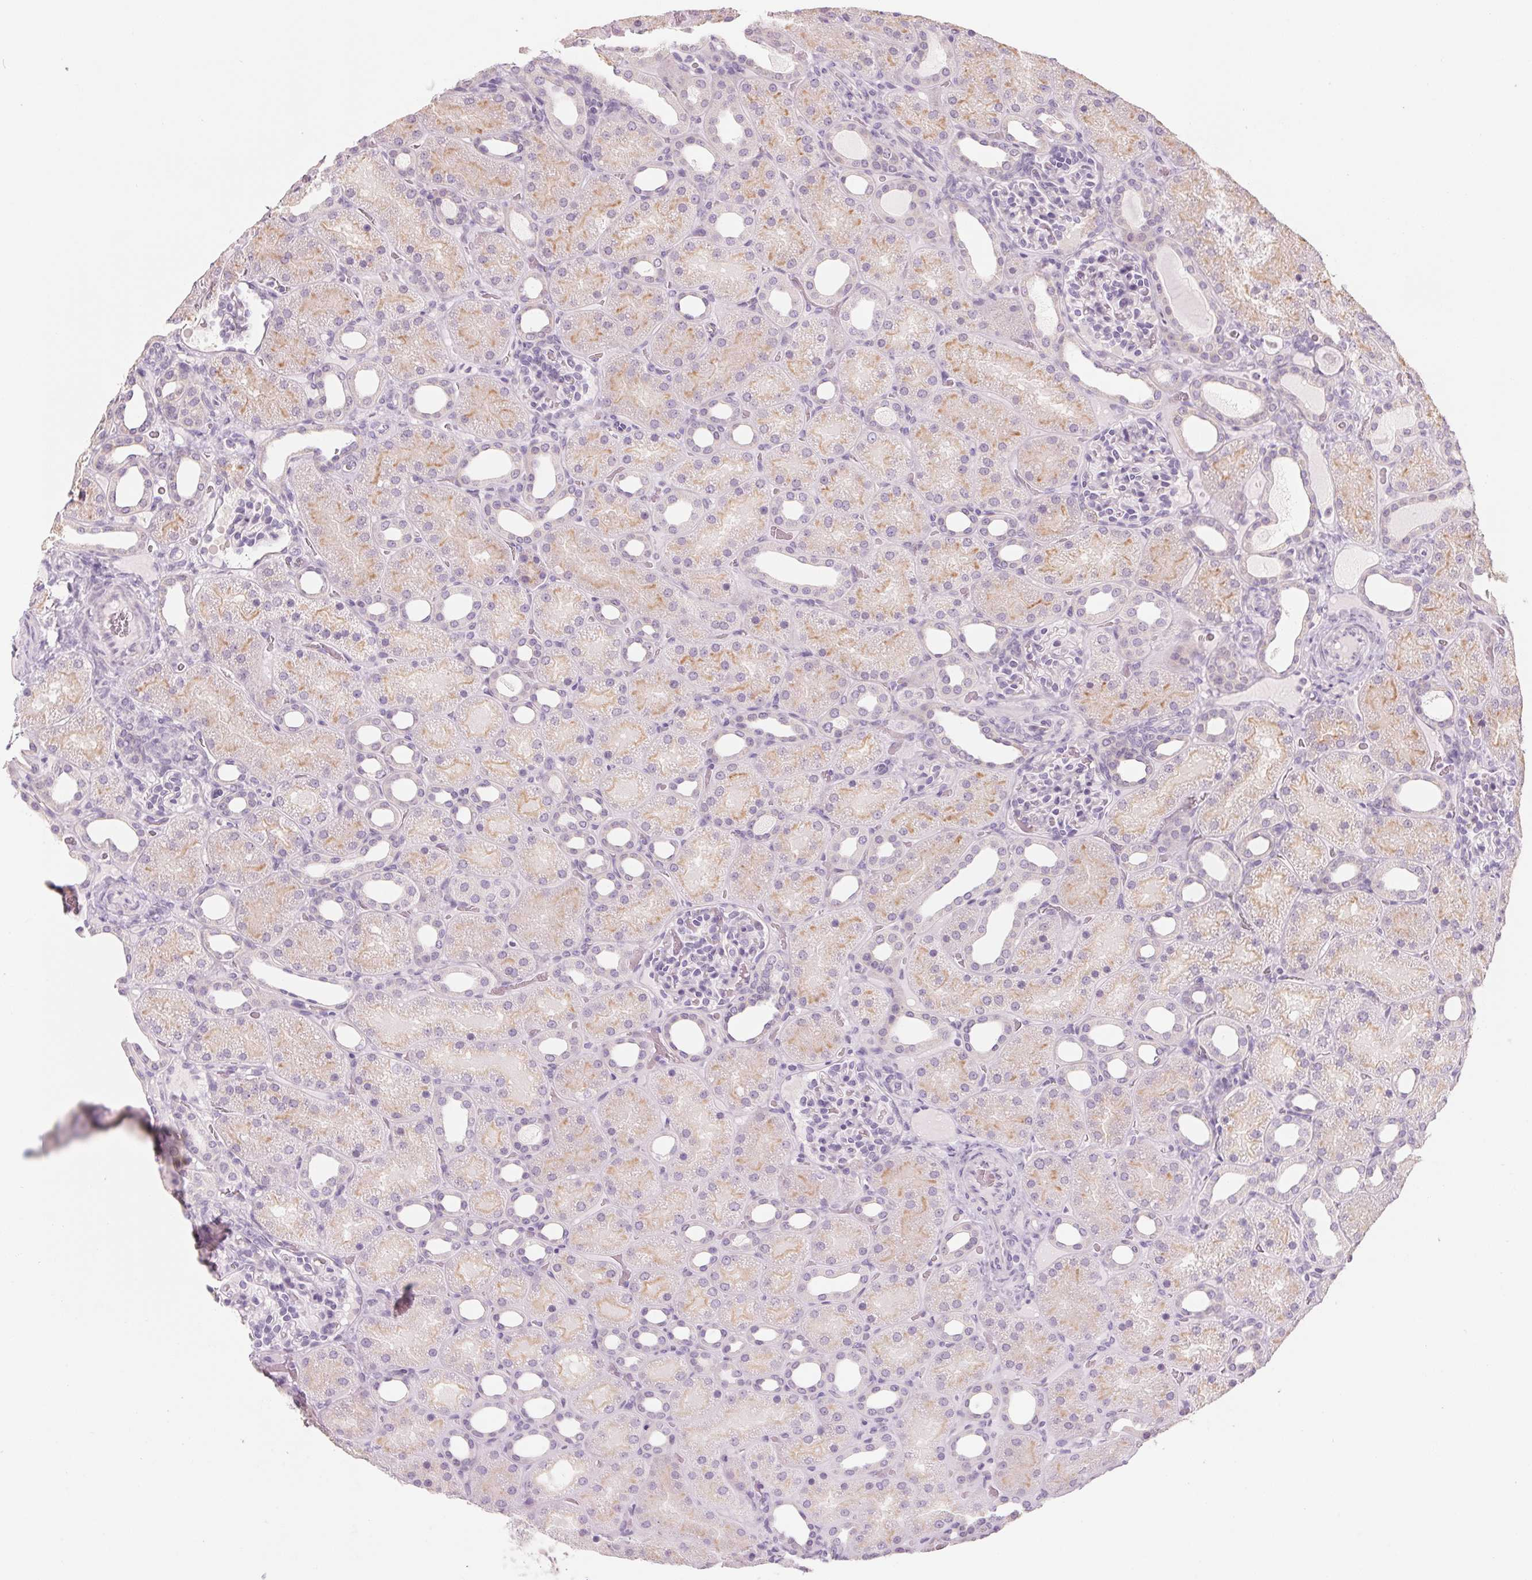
{"staining": {"intensity": "negative", "quantity": "none", "location": "none"}, "tissue": "kidney", "cell_type": "Cells in glomeruli", "image_type": "normal", "snomed": [{"axis": "morphology", "description": "Normal tissue, NOS"}, {"axis": "topography", "description": "Kidney"}], "caption": "The micrograph shows no significant staining in cells in glomeruli of kidney.", "gene": "POU1F1", "patient": {"sex": "male", "age": 2}}